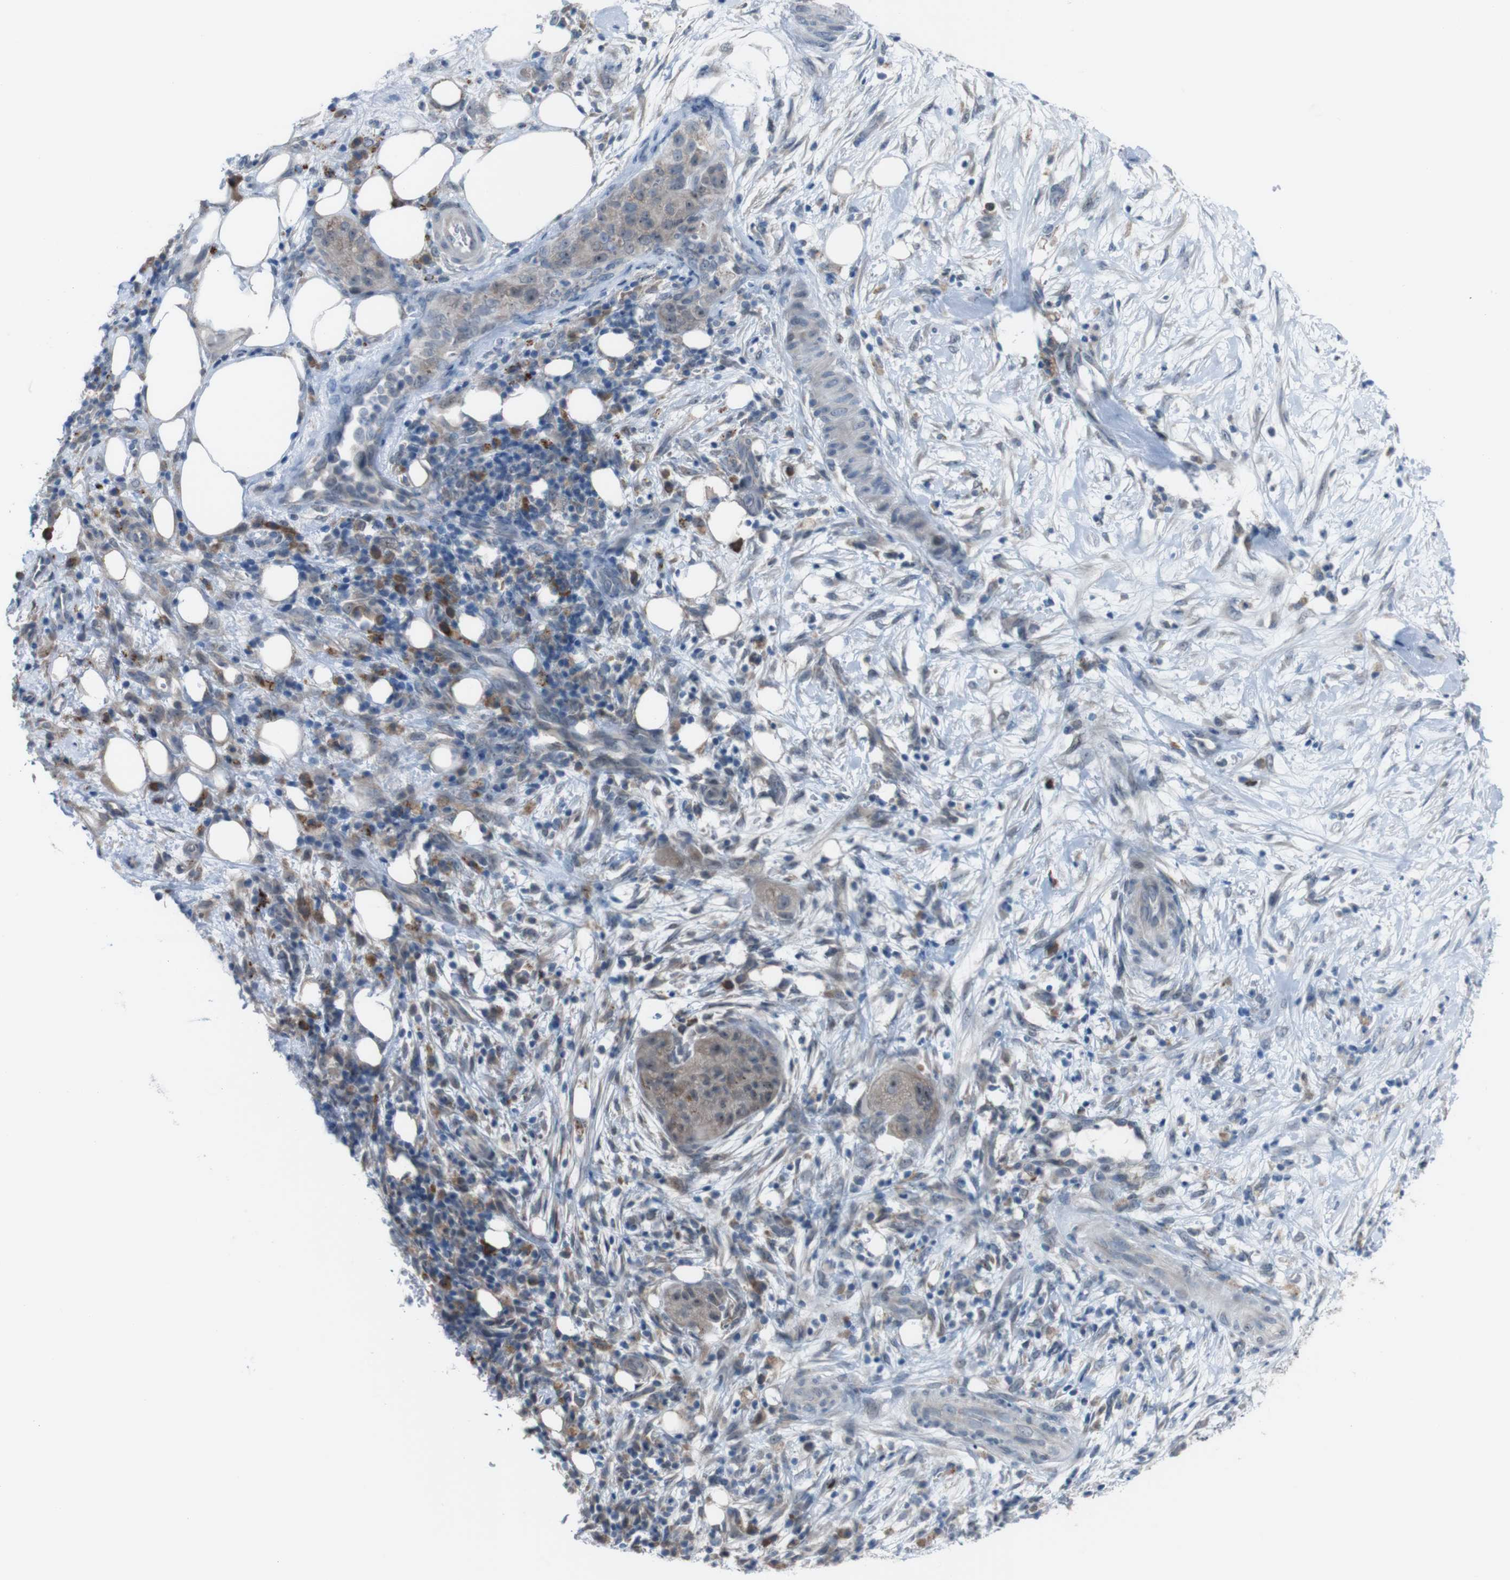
{"staining": {"intensity": "weak", "quantity": ">75%", "location": "cytoplasmic/membranous"}, "tissue": "pancreatic cancer", "cell_type": "Tumor cells", "image_type": "cancer", "snomed": [{"axis": "morphology", "description": "Adenocarcinoma, NOS"}, {"axis": "topography", "description": "Pancreas"}], "caption": "Immunohistochemistry image of human pancreatic cancer (adenocarcinoma) stained for a protein (brown), which shows low levels of weak cytoplasmic/membranous expression in about >75% of tumor cells.", "gene": "CDH22", "patient": {"sex": "female", "age": 78}}